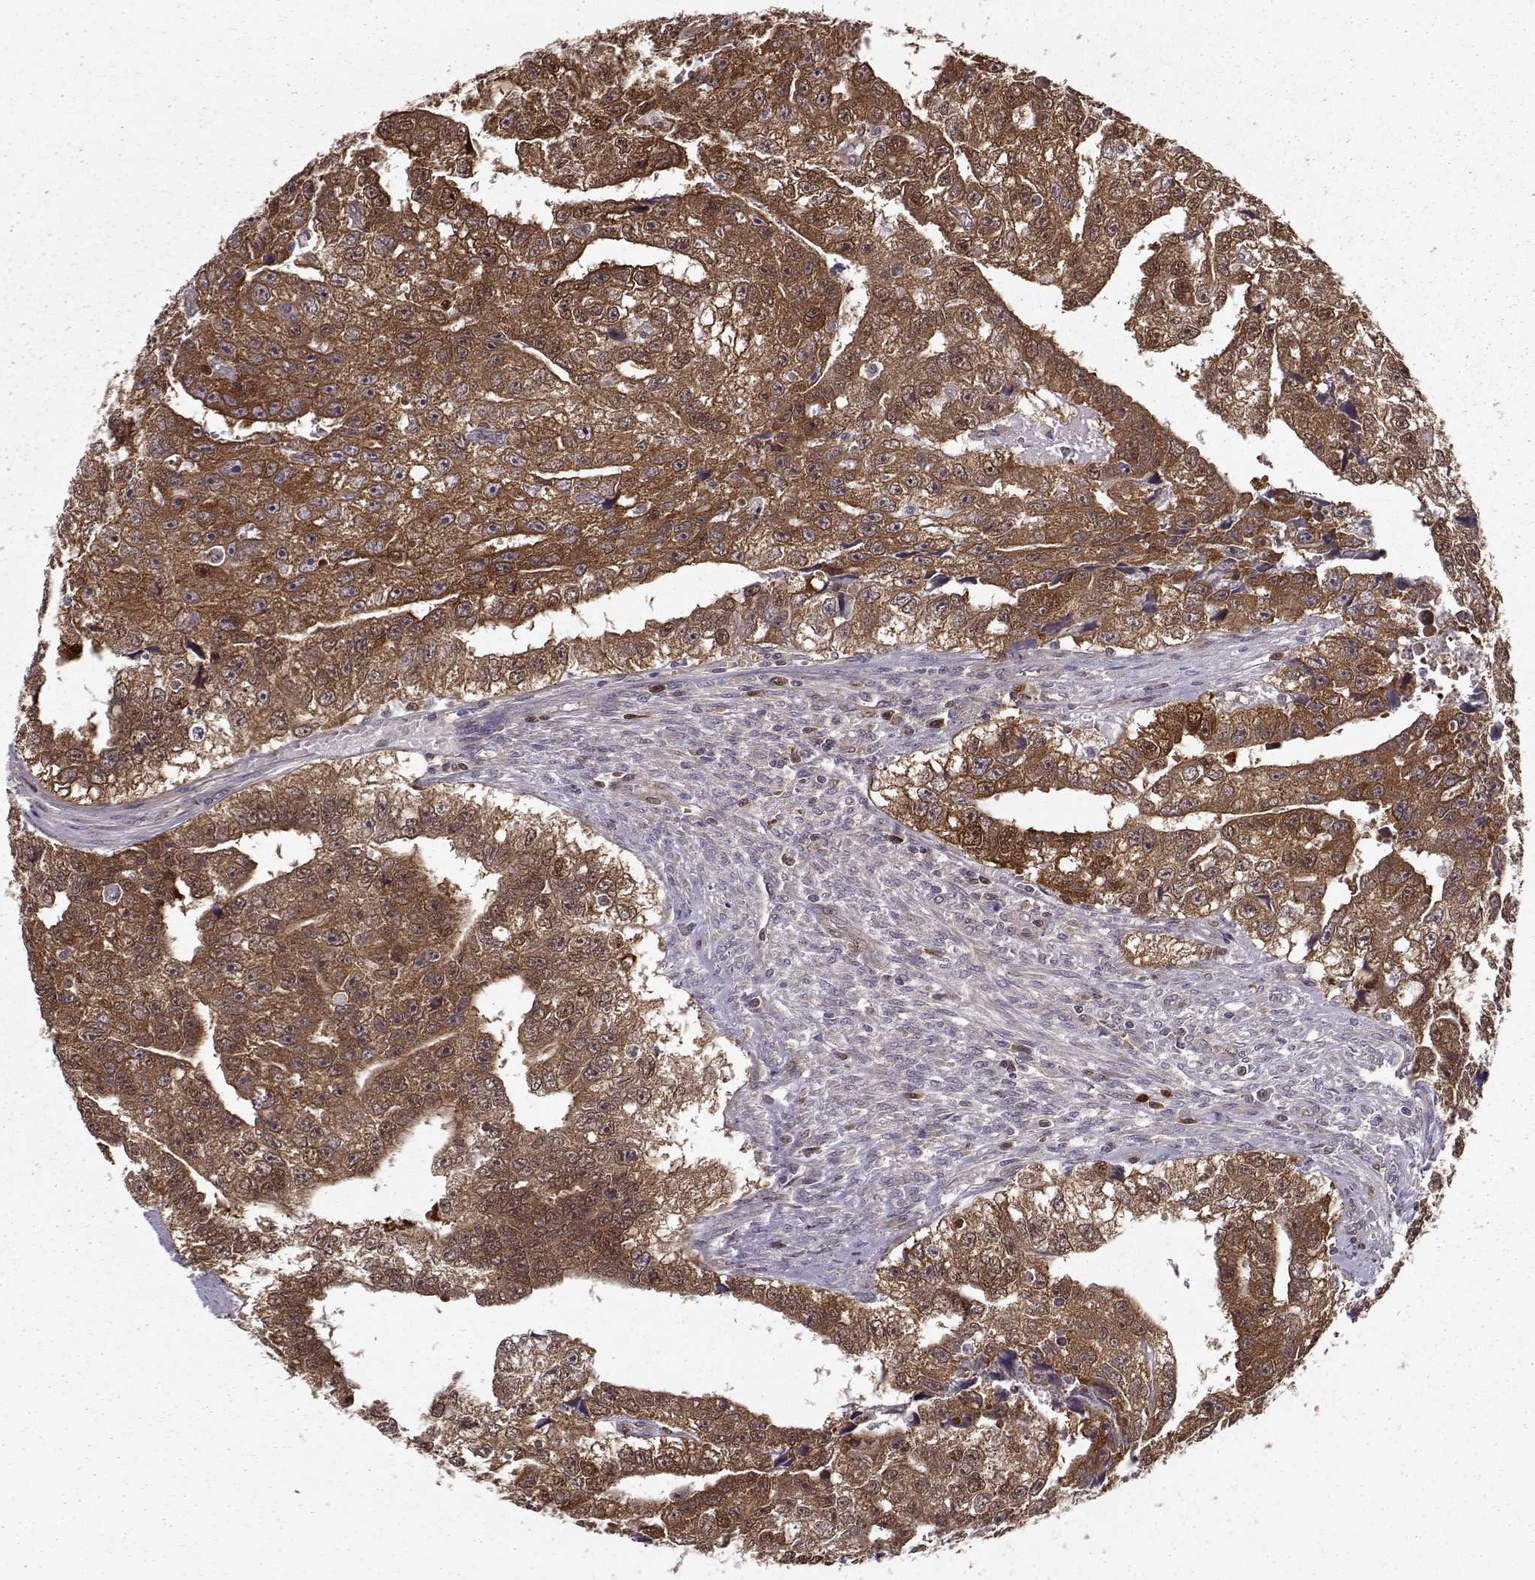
{"staining": {"intensity": "strong", "quantity": ">75%", "location": "cytoplasmic/membranous"}, "tissue": "testis cancer", "cell_type": "Tumor cells", "image_type": "cancer", "snomed": [{"axis": "morphology", "description": "Carcinoma, Embryonal, NOS"}, {"axis": "morphology", "description": "Teratoma, malignant, NOS"}, {"axis": "topography", "description": "Testis"}], "caption": "This micrograph demonstrates immunohistochemistry (IHC) staining of human testis cancer, with high strong cytoplasmic/membranous positivity in approximately >75% of tumor cells.", "gene": "RANBP1", "patient": {"sex": "male", "age": 44}}